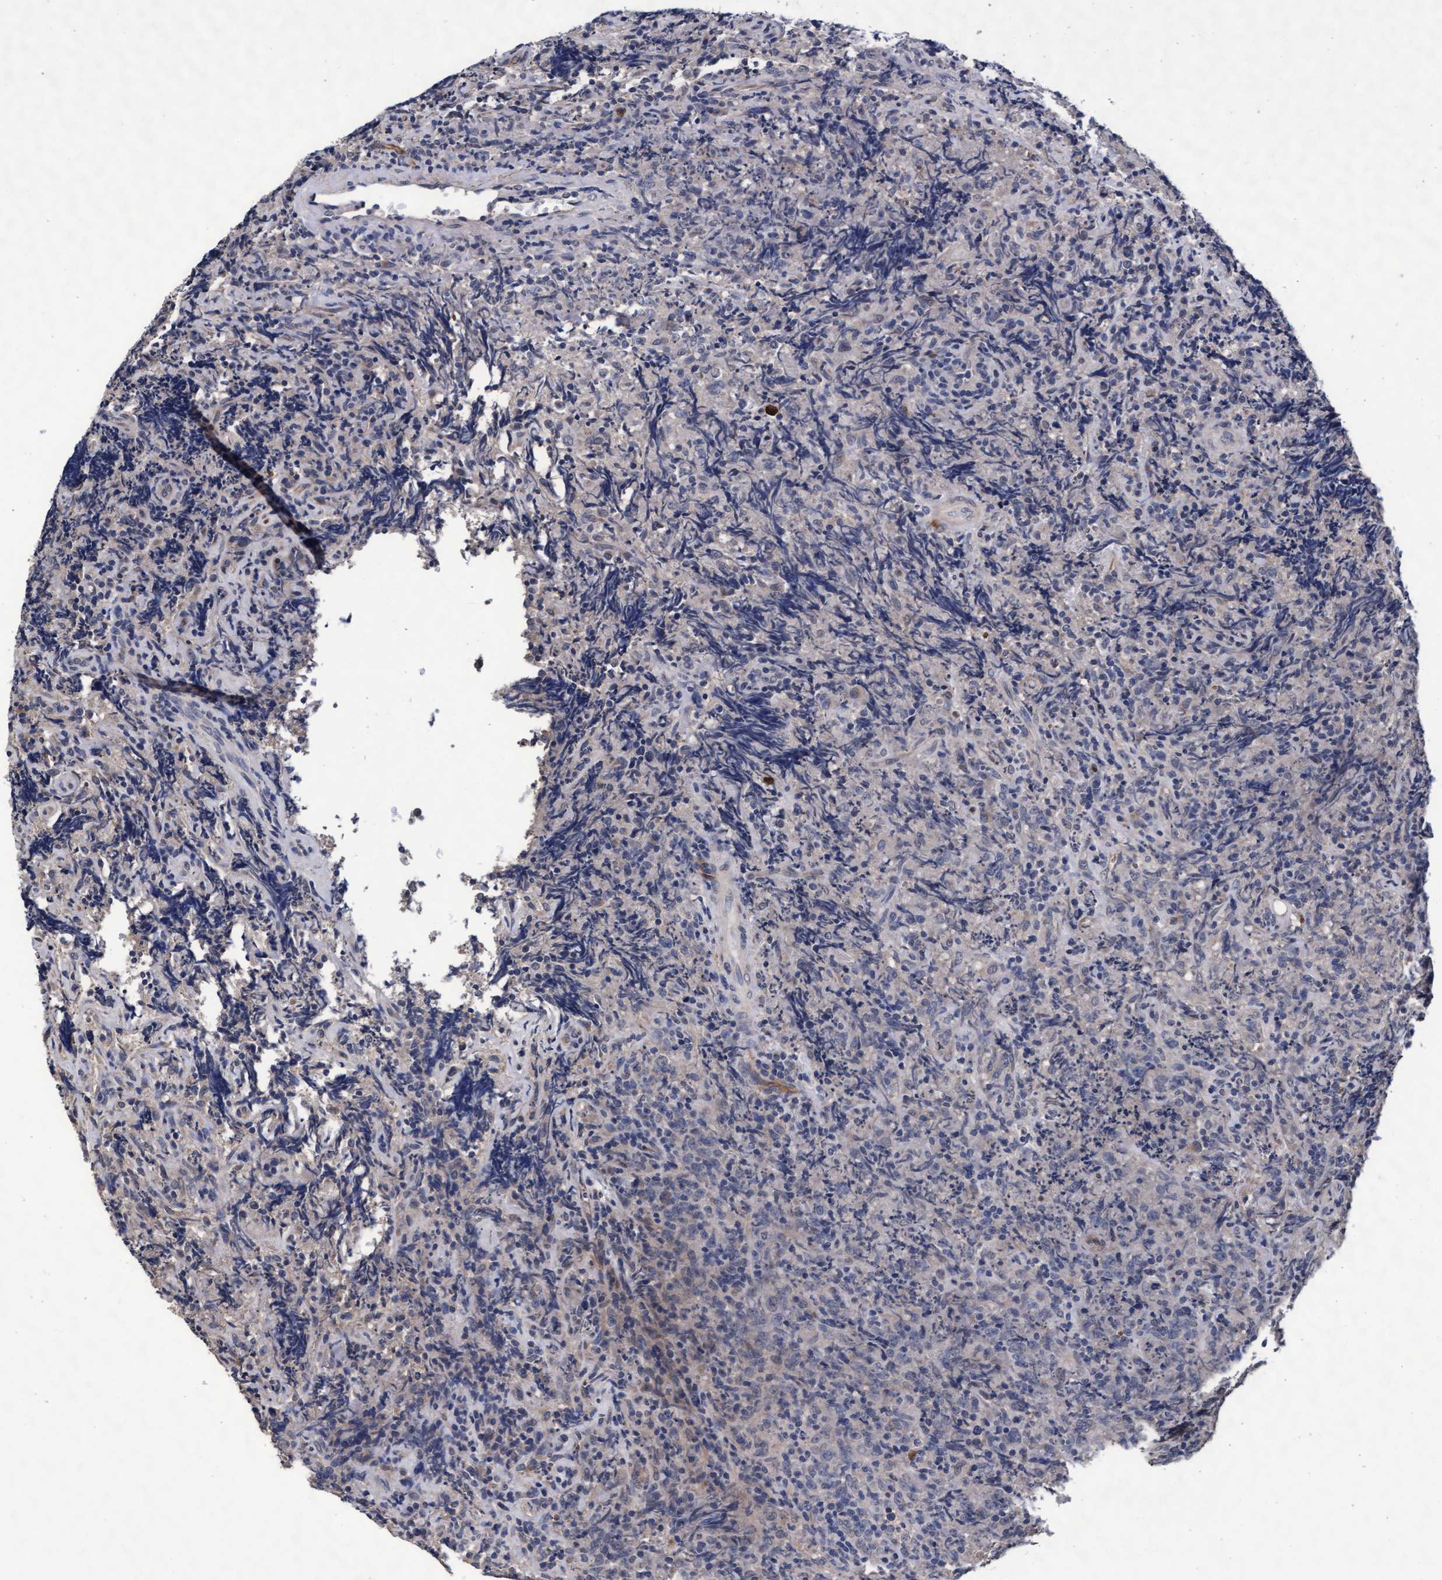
{"staining": {"intensity": "negative", "quantity": "none", "location": "none"}, "tissue": "lymphoma", "cell_type": "Tumor cells", "image_type": "cancer", "snomed": [{"axis": "morphology", "description": "Malignant lymphoma, non-Hodgkin's type, High grade"}, {"axis": "topography", "description": "Tonsil"}], "caption": "High-grade malignant lymphoma, non-Hodgkin's type was stained to show a protein in brown. There is no significant staining in tumor cells.", "gene": "CPQ", "patient": {"sex": "female", "age": 36}}